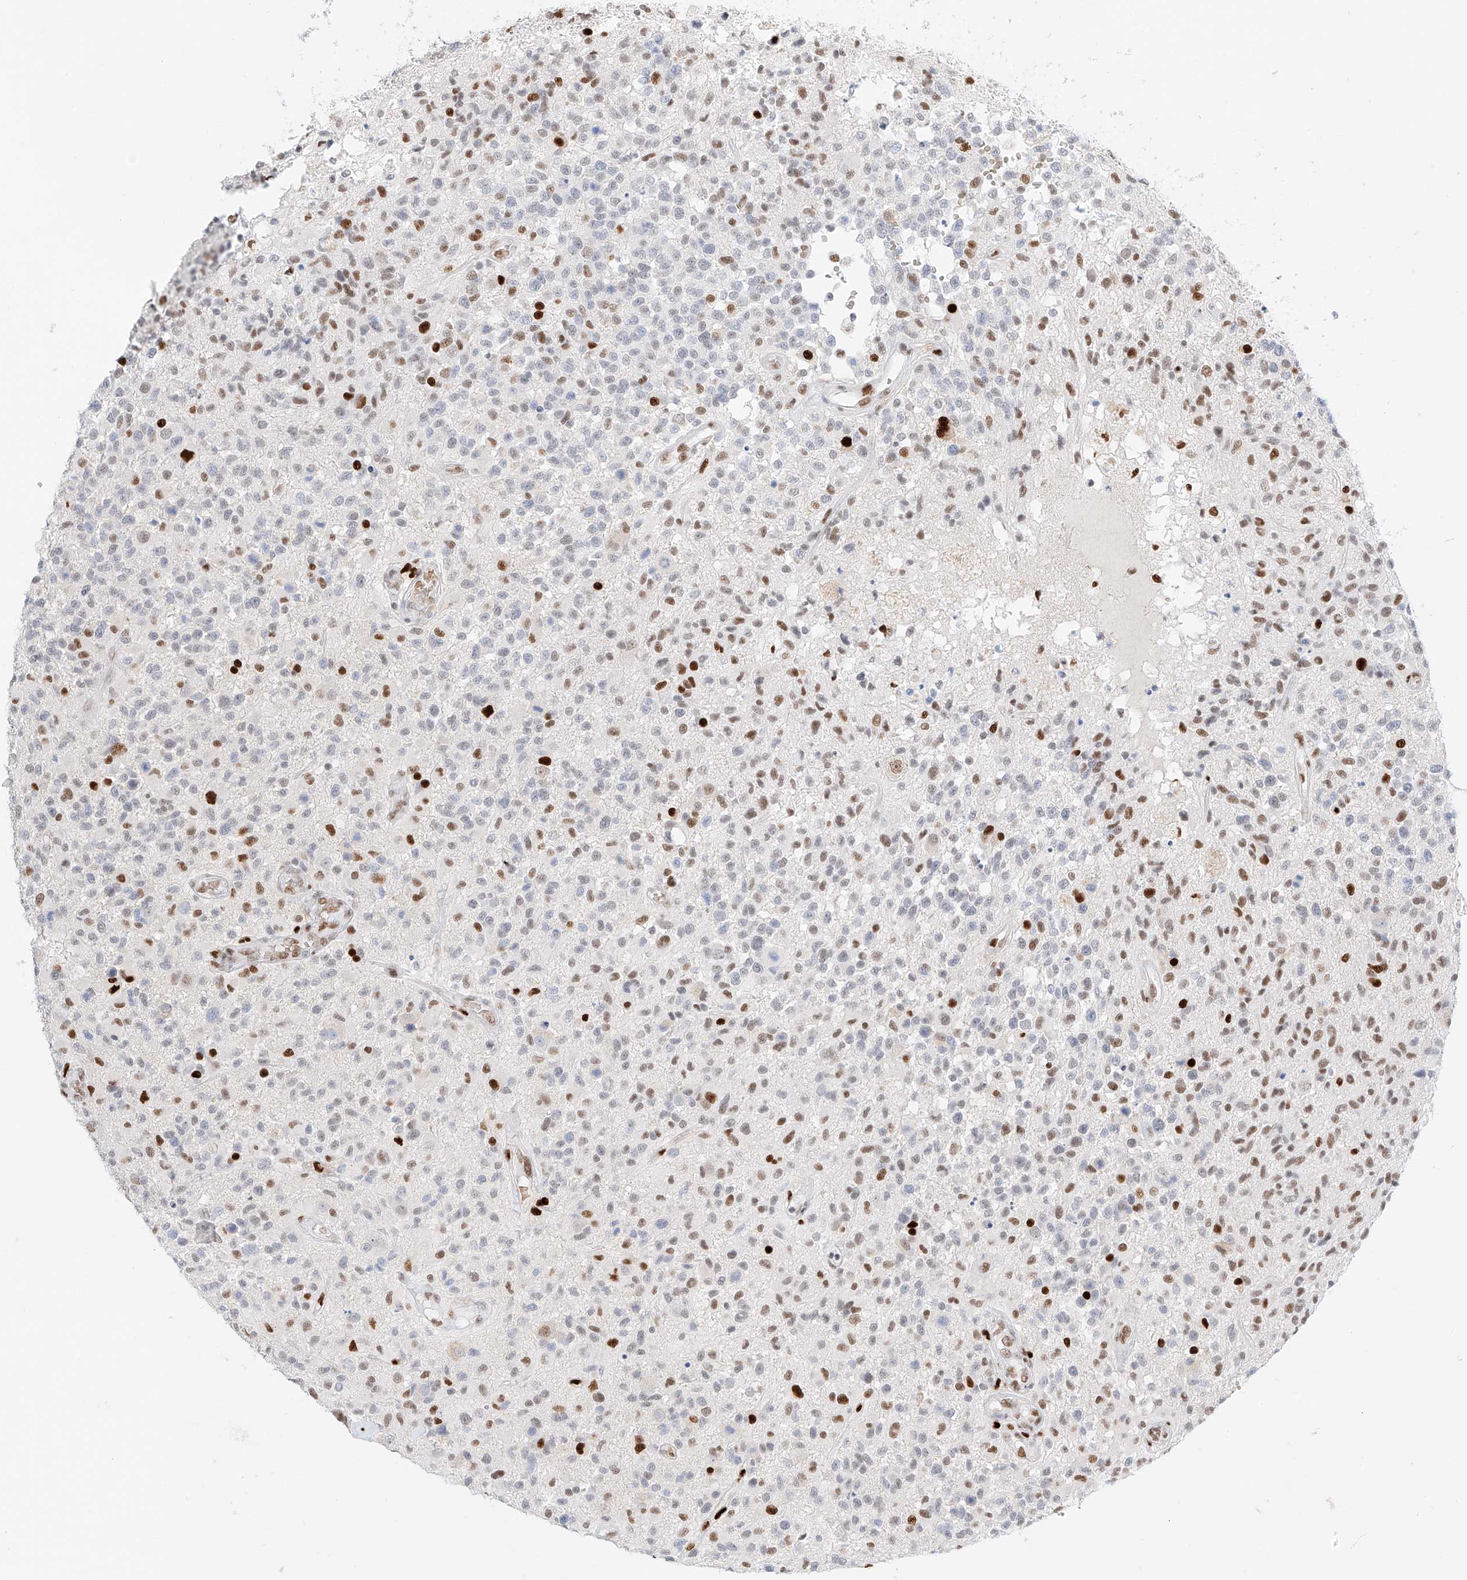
{"staining": {"intensity": "strong", "quantity": "25%-75%", "location": "nuclear"}, "tissue": "glioma", "cell_type": "Tumor cells", "image_type": "cancer", "snomed": [{"axis": "morphology", "description": "Glioma, malignant, High grade"}, {"axis": "morphology", "description": "Glioblastoma, NOS"}, {"axis": "topography", "description": "Brain"}], "caption": "A micrograph showing strong nuclear expression in approximately 25%-75% of tumor cells in glioma, as visualized by brown immunohistochemical staining.", "gene": "APIP", "patient": {"sex": "male", "age": 60}}